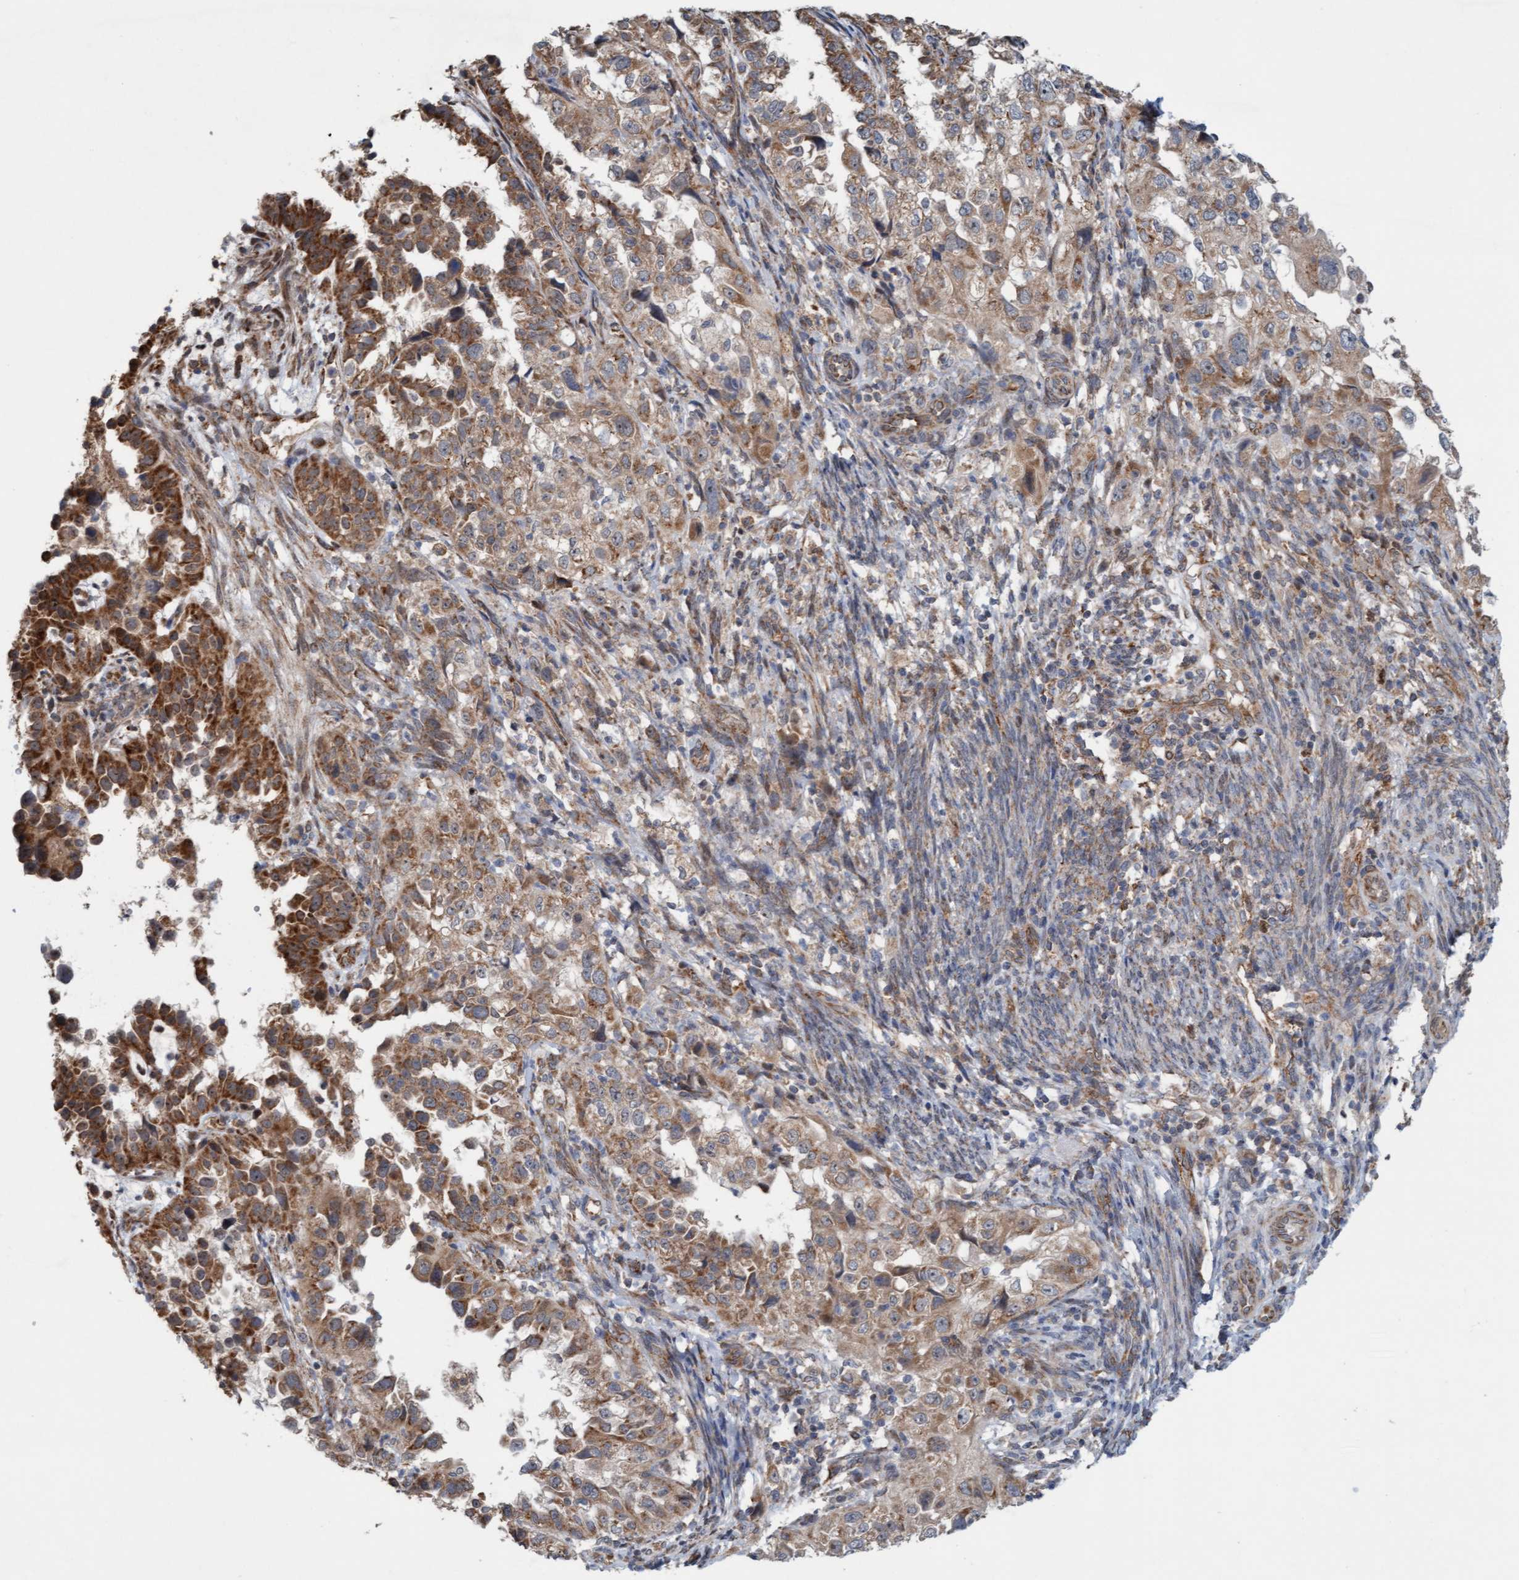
{"staining": {"intensity": "strong", "quantity": ">75%", "location": "cytoplasmic/membranous"}, "tissue": "endometrial cancer", "cell_type": "Tumor cells", "image_type": "cancer", "snomed": [{"axis": "morphology", "description": "Adenocarcinoma, NOS"}, {"axis": "topography", "description": "Endometrium"}], "caption": "Endometrial adenocarcinoma was stained to show a protein in brown. There is high levels of strong cytoplasmic/membranous expression in about >75% of tumor cells.", "gene": "ZNF566", "patient": {"sex": "female", "age": 85}}